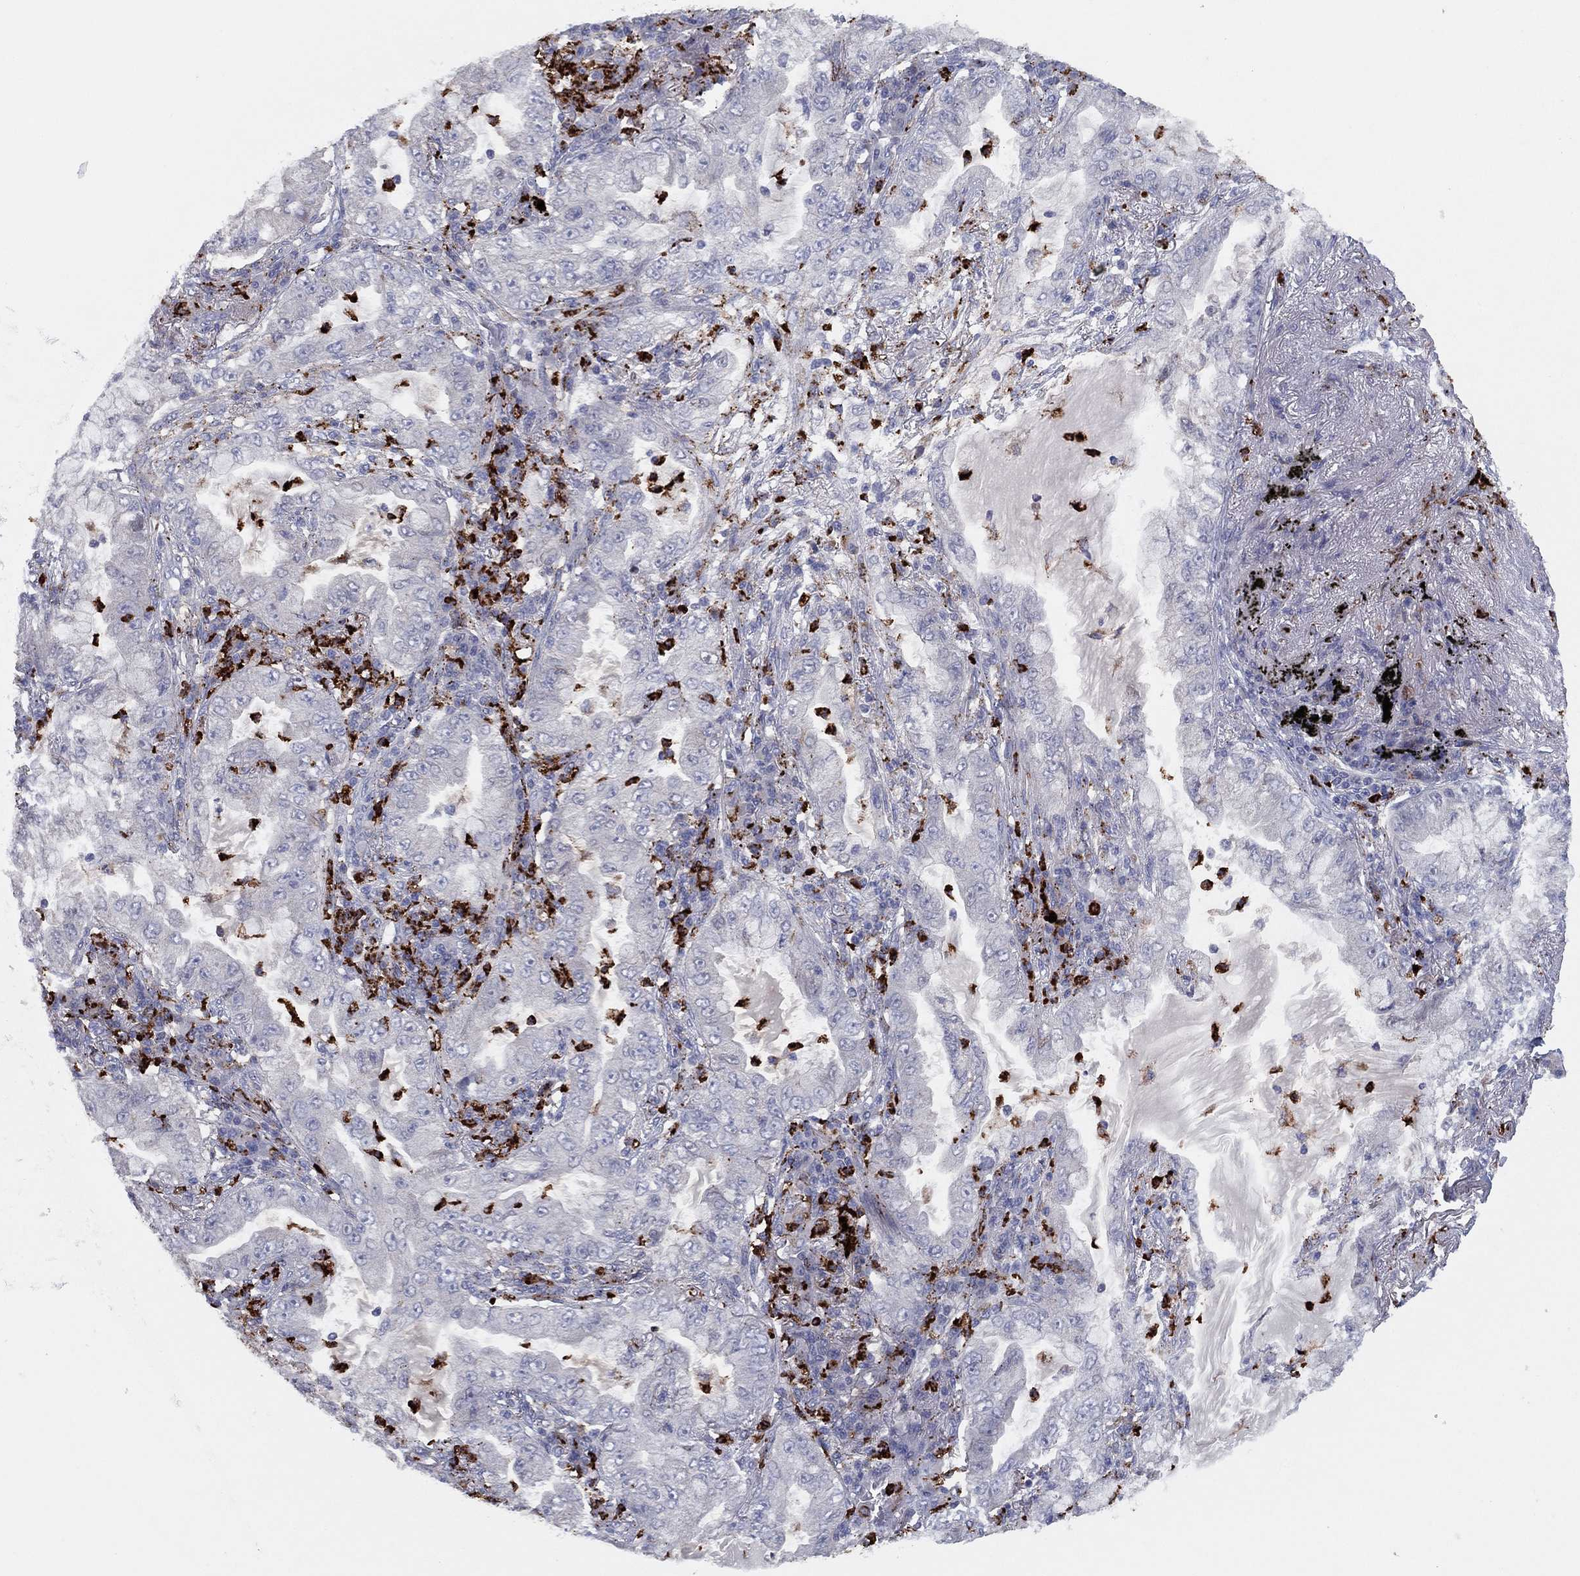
{"staining": {"intensity": "negative", "quantity": "none", "location": "none"}, "tissue": "lung cancer", "cell_type": "Tumor cells", "image_type": "cancer", "snomed": [{"axis": "morphology", "description": "Adenocarcinoma, NOS"}, {"axis": "topography", "description": "Lung"}], "caption": "Immunohistochemical staining of human lung cancer displays no significant expression in tumor cells.", "gene": "PLAC8", "patient": {"sex": "female", "age": 73}}